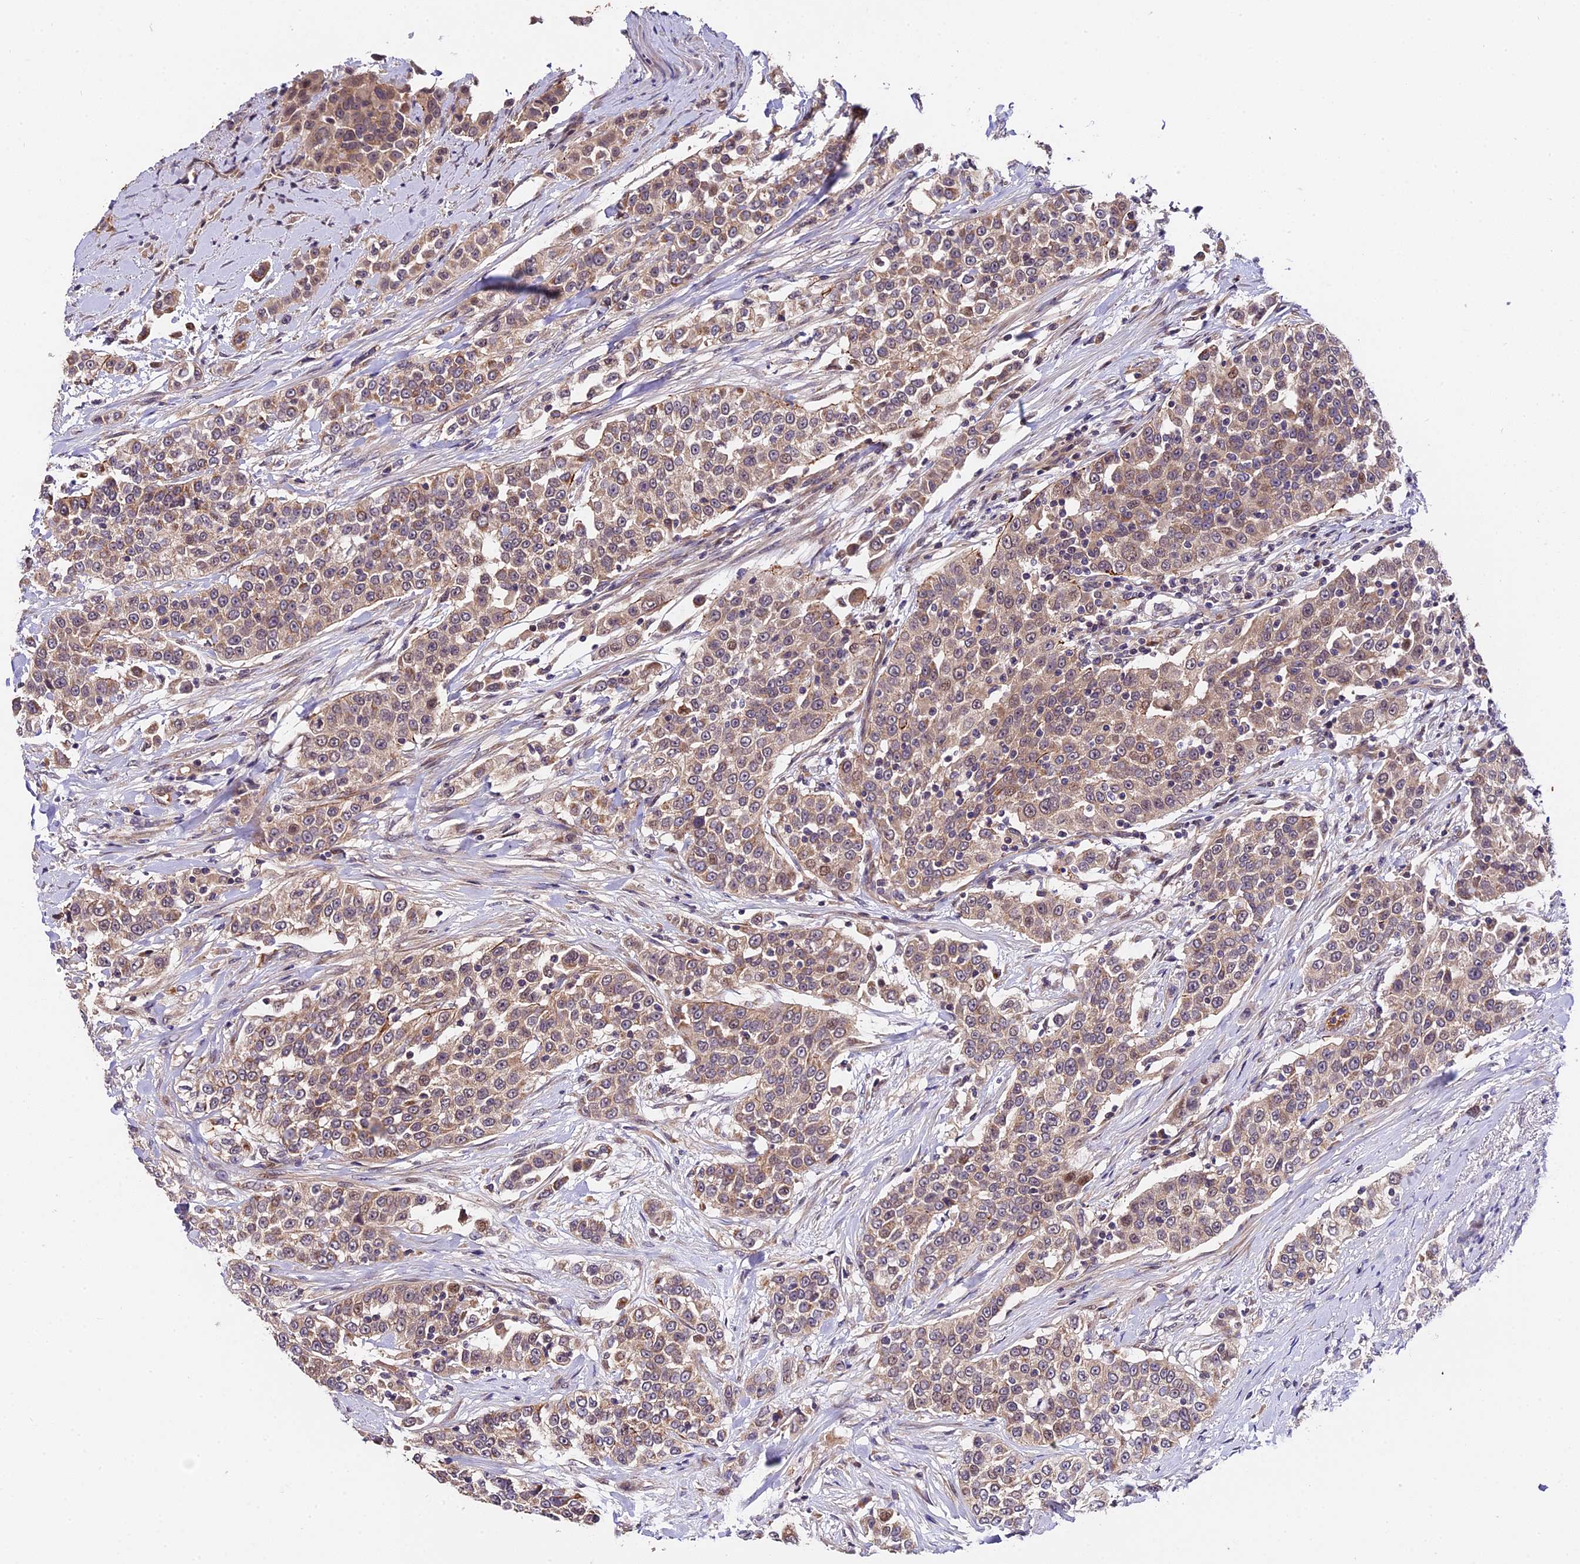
{"staining": {"intensity": "weak", "quantity": ">75%", "location": "cytoplasmic/membranous"}, "tissue": "urothelial cancer", "cell_type": "Tumor cells", "image_type": "cancer", "snomed": [{"axis": "morphology", "description": "Urothelial carcinoma, High grade"}, {"axis": "topography", "description": "Urinary bladder"}], "caption": "Protein expression analysis of human high-grade urothelial carcinoma reveals weak cytoplasmic/membranous expression in about >75% of tumor cells. (DAB IHC with brightfield microscopy, high magnification).", "gene": "TRMT1", "patient": {"sex": "female", "age": 80}}